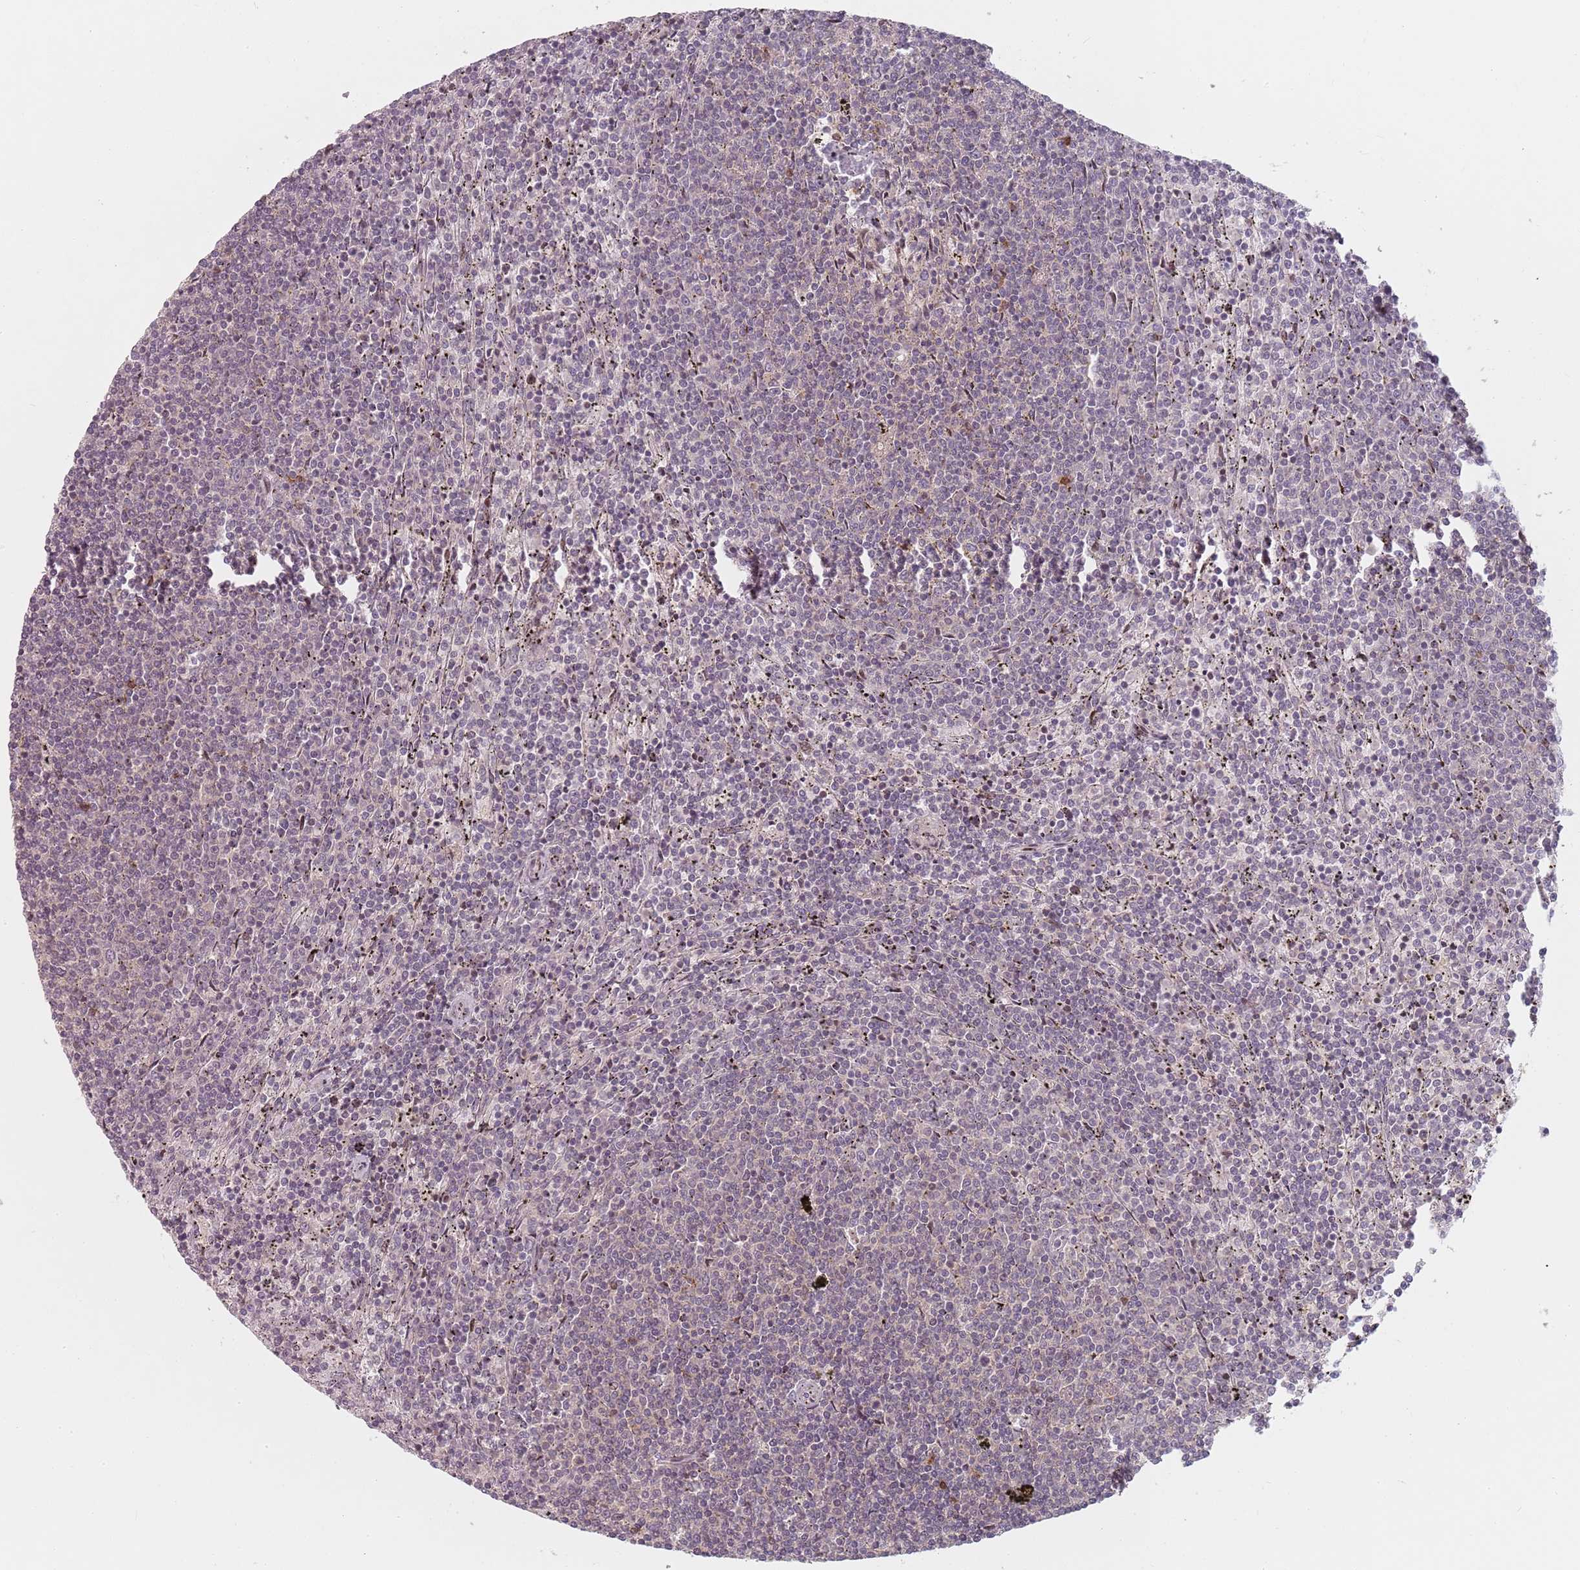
{"staining": {"intensity": "negative", "quantity": "none", "location": "none"}, "tissue": "lymphoma", "cell_type": "Tumor cells", "image_type": "cancer", "snomed": [{"axis": "morphology", "description": "Malignant lymphoma, non-Hodgkin's type, Low grade"}, {"axis": "topography", "description": "Spleen"}], "caption": "DAB (3,3'-diaminobenzidine) immunohistochemical staining of human low-grade malignant lymphoma, non-Hodgkin's type exhibits no significant staining in tumor cells. Nuclei are stained in blue.", "gene": "RPS6KA2", "patient": {"sex": "female", "age": 50}}